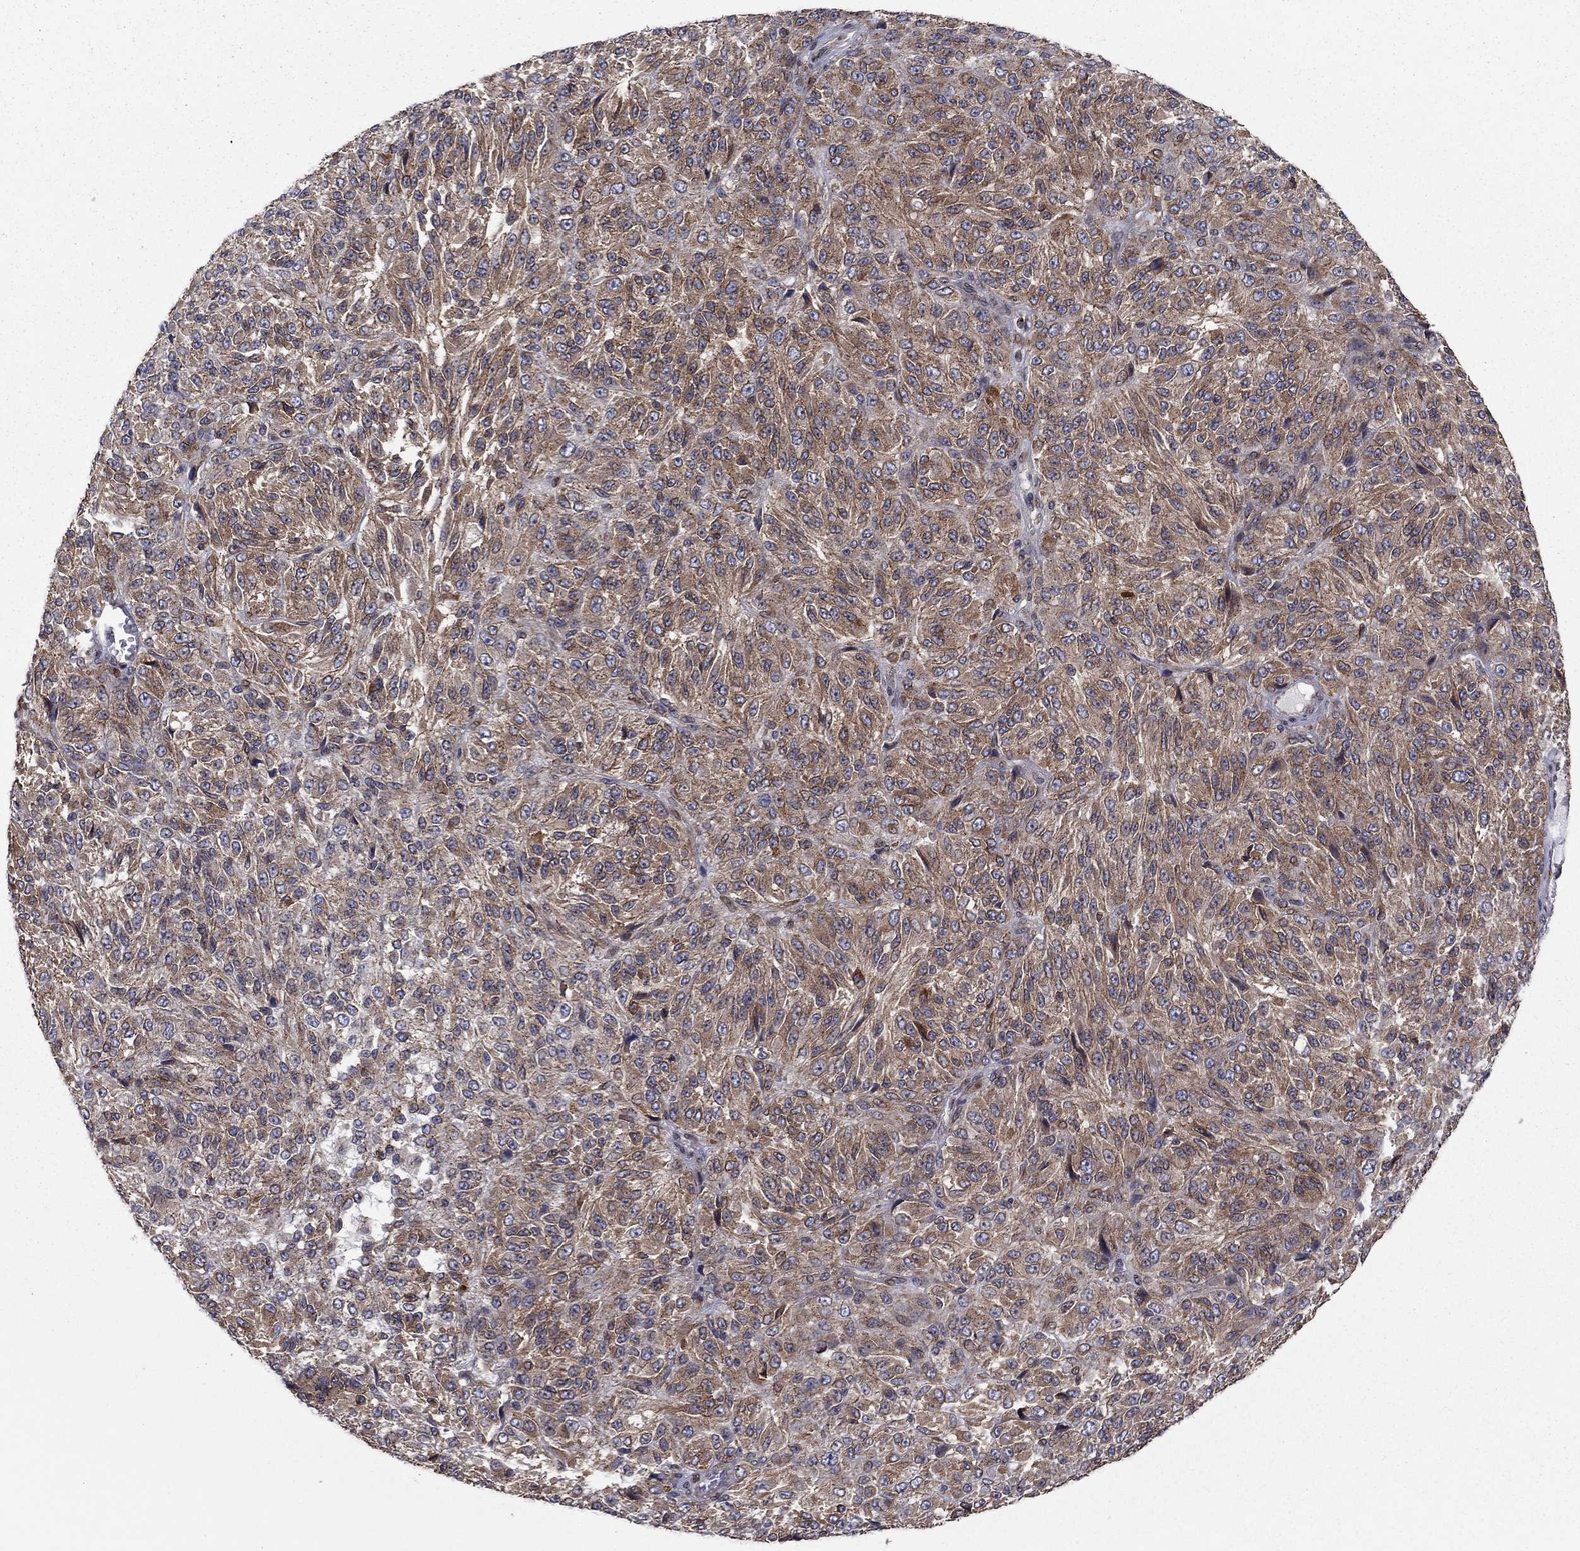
{"staining": {"intensity": "moderate", "quantity": ">75%", "location": "cytoplasmic/membranous"}, "tissue": "melanoma", "cell_type": "Tumor cells", "image_type": "cancer", "snomed": [{"axis": "morphology", "description": "Malignant melanoma, Metastatic site"}, {"axis": "topography", "description": "Brain"}], "caption": "A medium amount of moderate cytoplasmic/membranous positivity is seen in approximately >75% of tumor cells in malignant melanoma (metastatic site) tissue.", "gene": "YIF1A", "patient": {"sex": "female", "age": 56}}